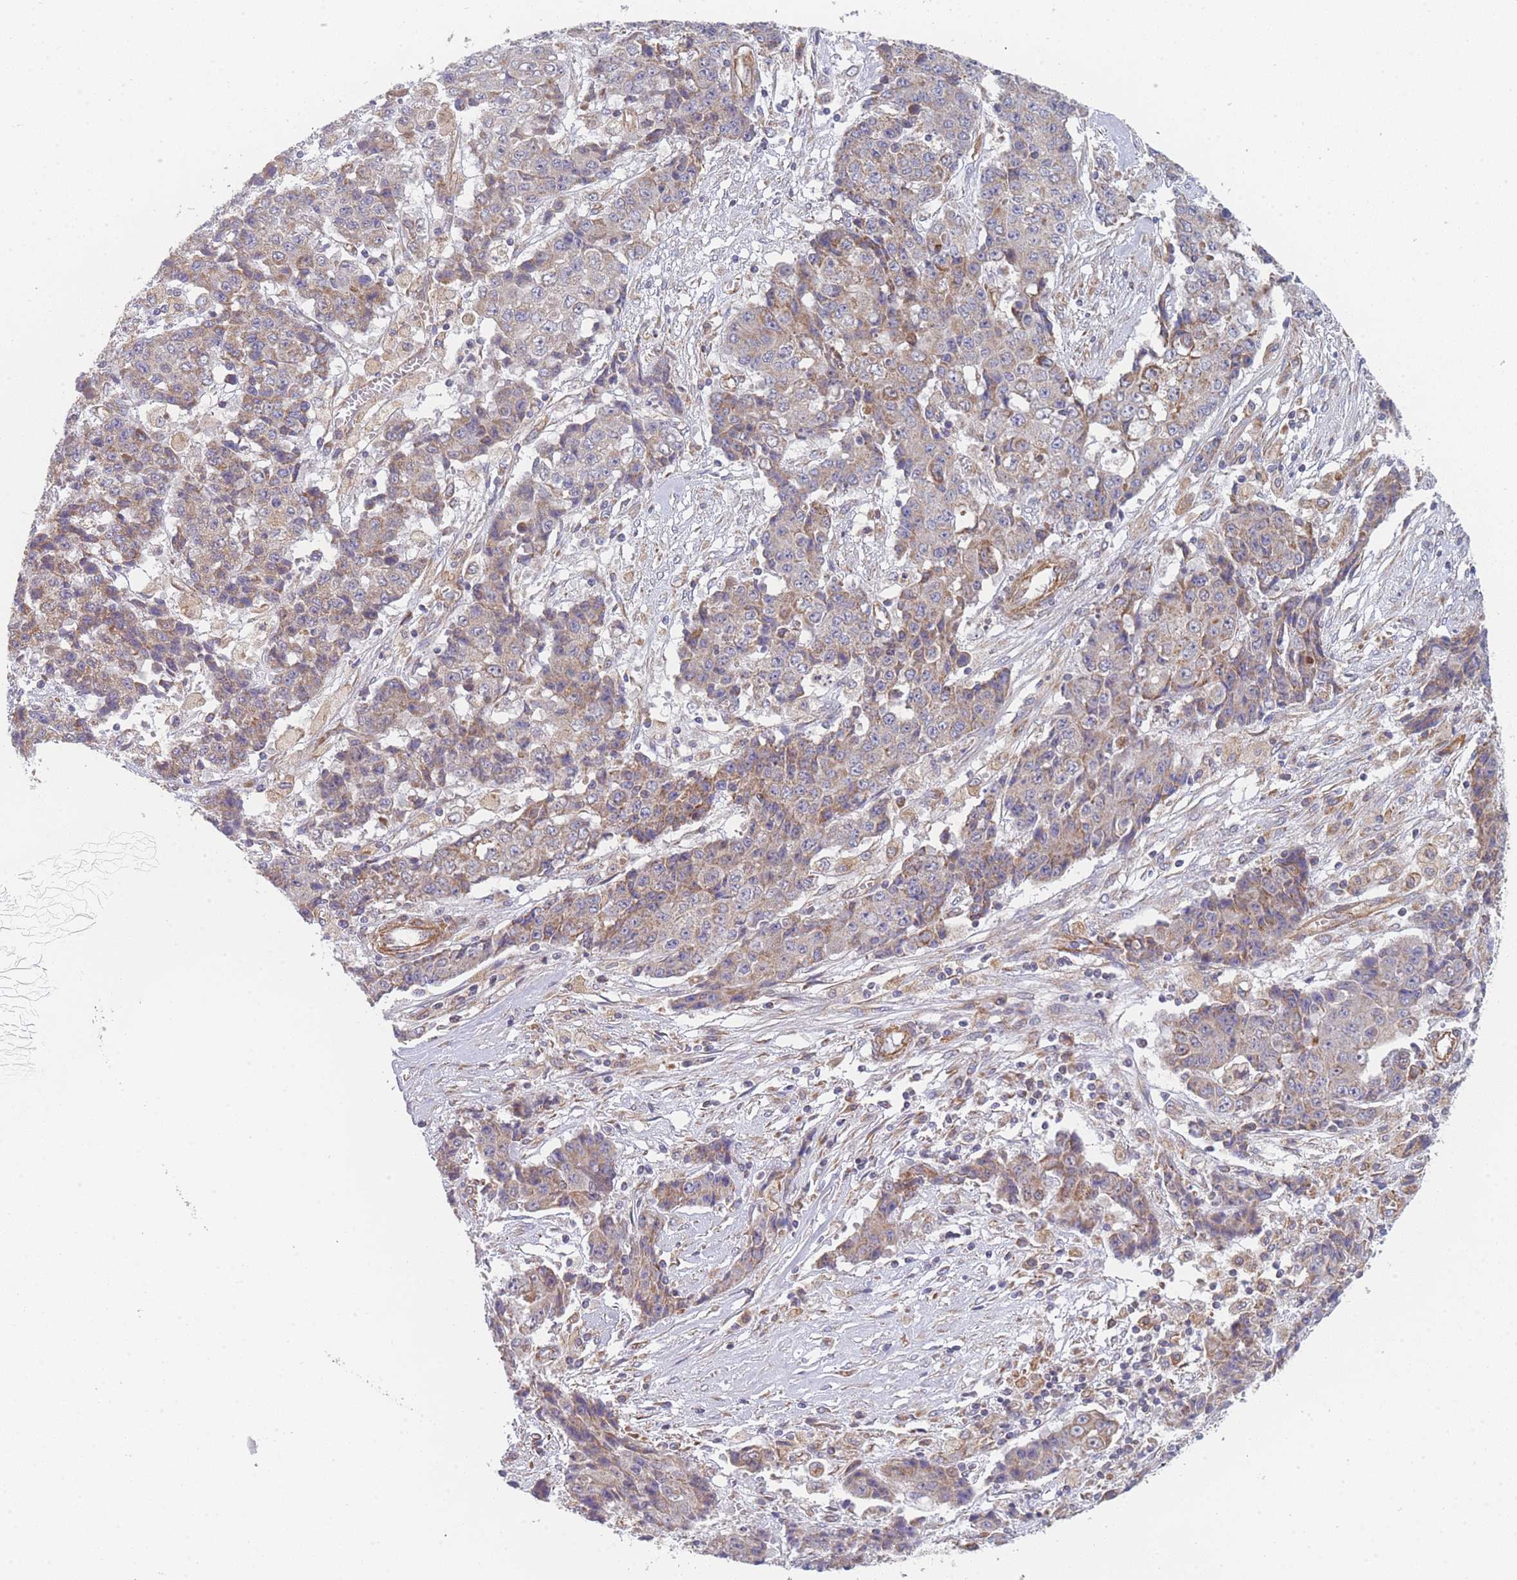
{"staining": {"intensity": "weak", "quantity": "25%-75%", "location": "cytoplasmic/membranous"}, "tissue": "ovarian cancer", "cell_type": "Tumor cells", "image_type": "cancer", "snomed": [{"axis": "morphology", "description": "Carcinoma, endometroid"}, {"axis": "topography", "description": "Ovary"}], "caption": "Immunohistochemistry staining of ovarian cancer, which shows low levels of weak cytoplasmic/membranous expression in approximately 25%-75% of tumor cells indicating weak cytoplasmic/membranous protein expression. The staining was performed using DAB (brown) for protein detection and nuclei were counterstained in hematoxylin (blue).", "gene": "MTRES1", "patient": {"sex": "female", "age": 42}}